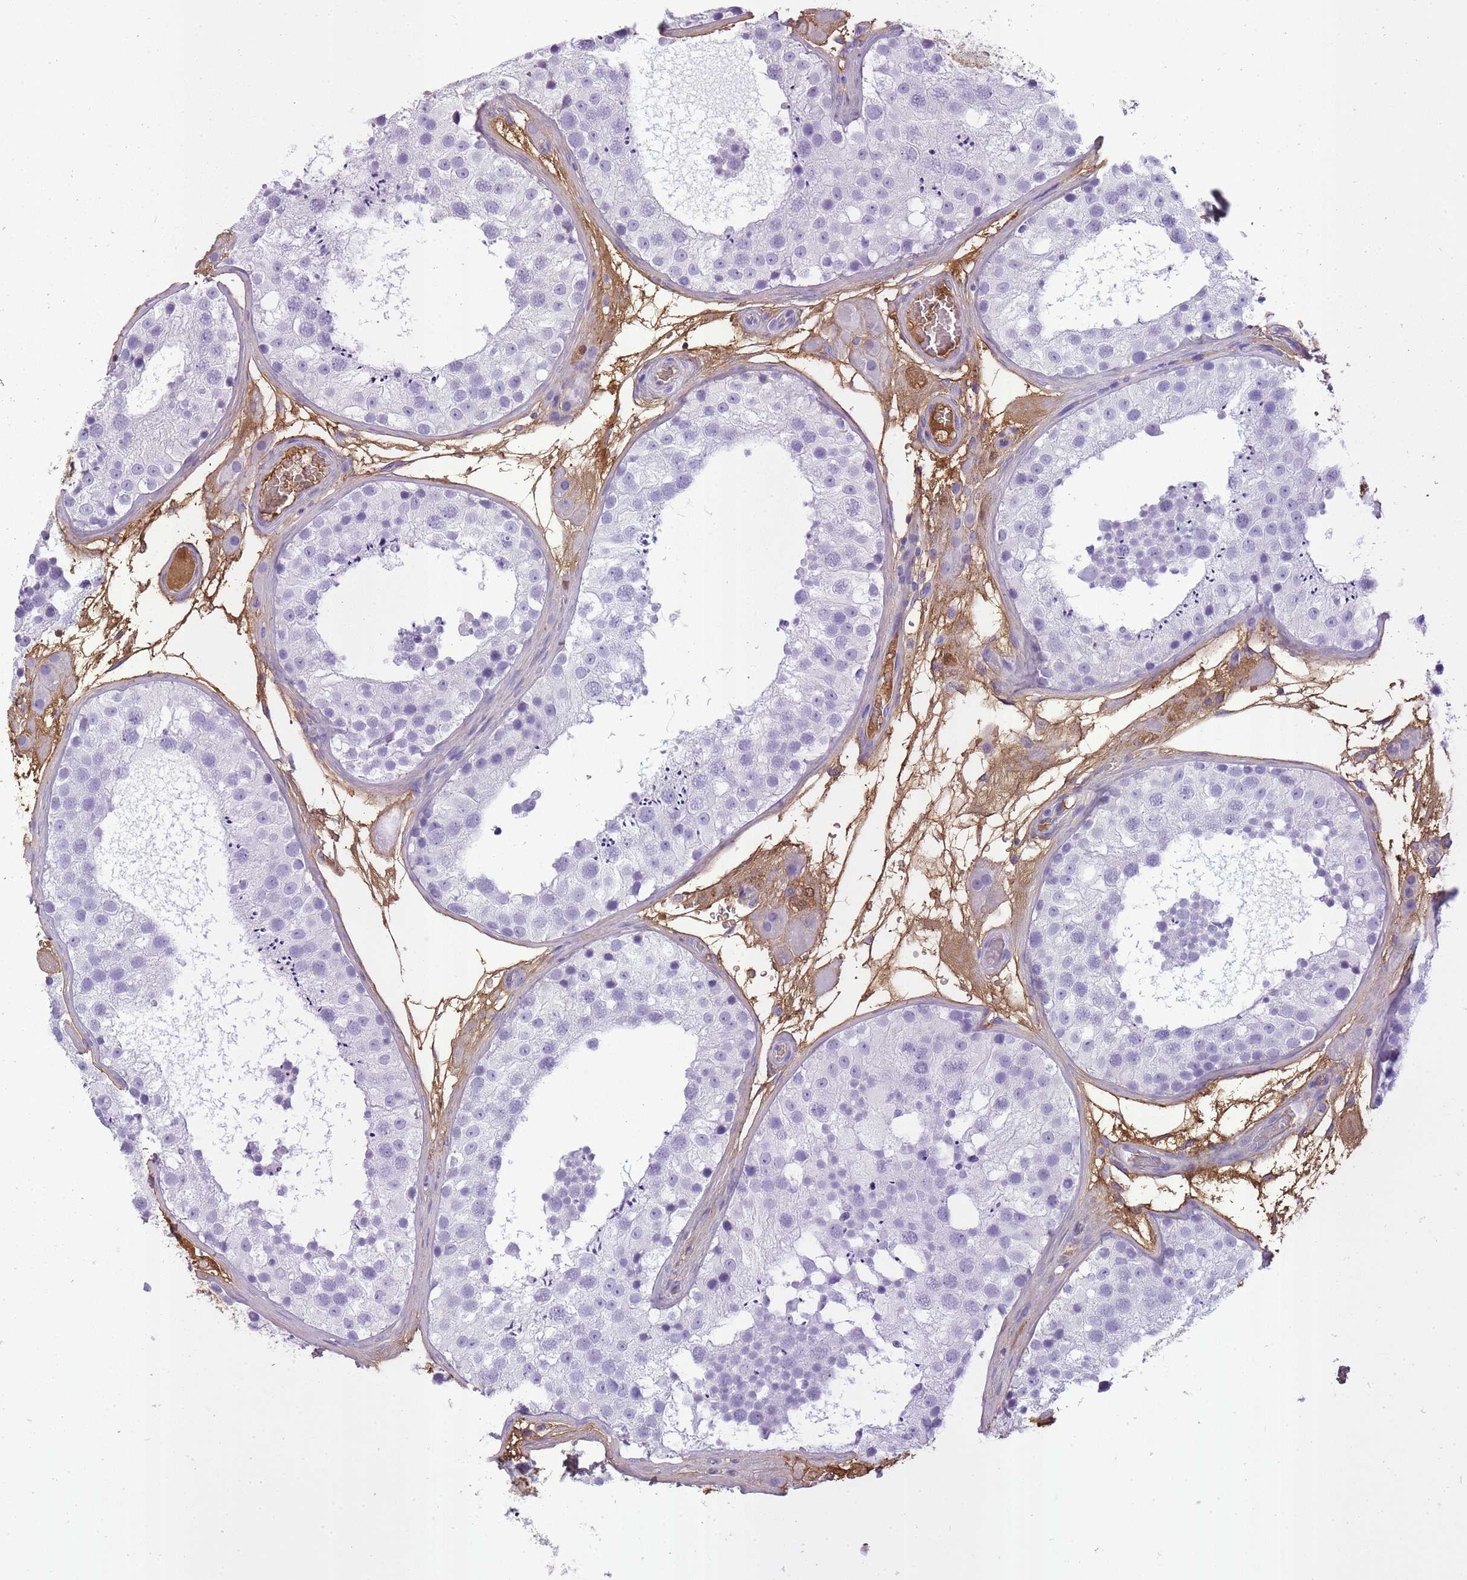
{"staining": {"intensity": "negative", "quantity": "none", "location": "none"}, "tissue": "testis", "cell_type": "Cells in seminiferous ducts", "image_type": "normal", "snomed": [{"axis": "morphology", "description": "Normal tissue, NOS"}, {"axis": "topography", "description": "Testis"}], "caption": "Micrograph shows no protein staining in cells in seminiferous ducts of normal testis.", "gene": "IGKV1", "patient": {"sex": "male", "age": 26}}